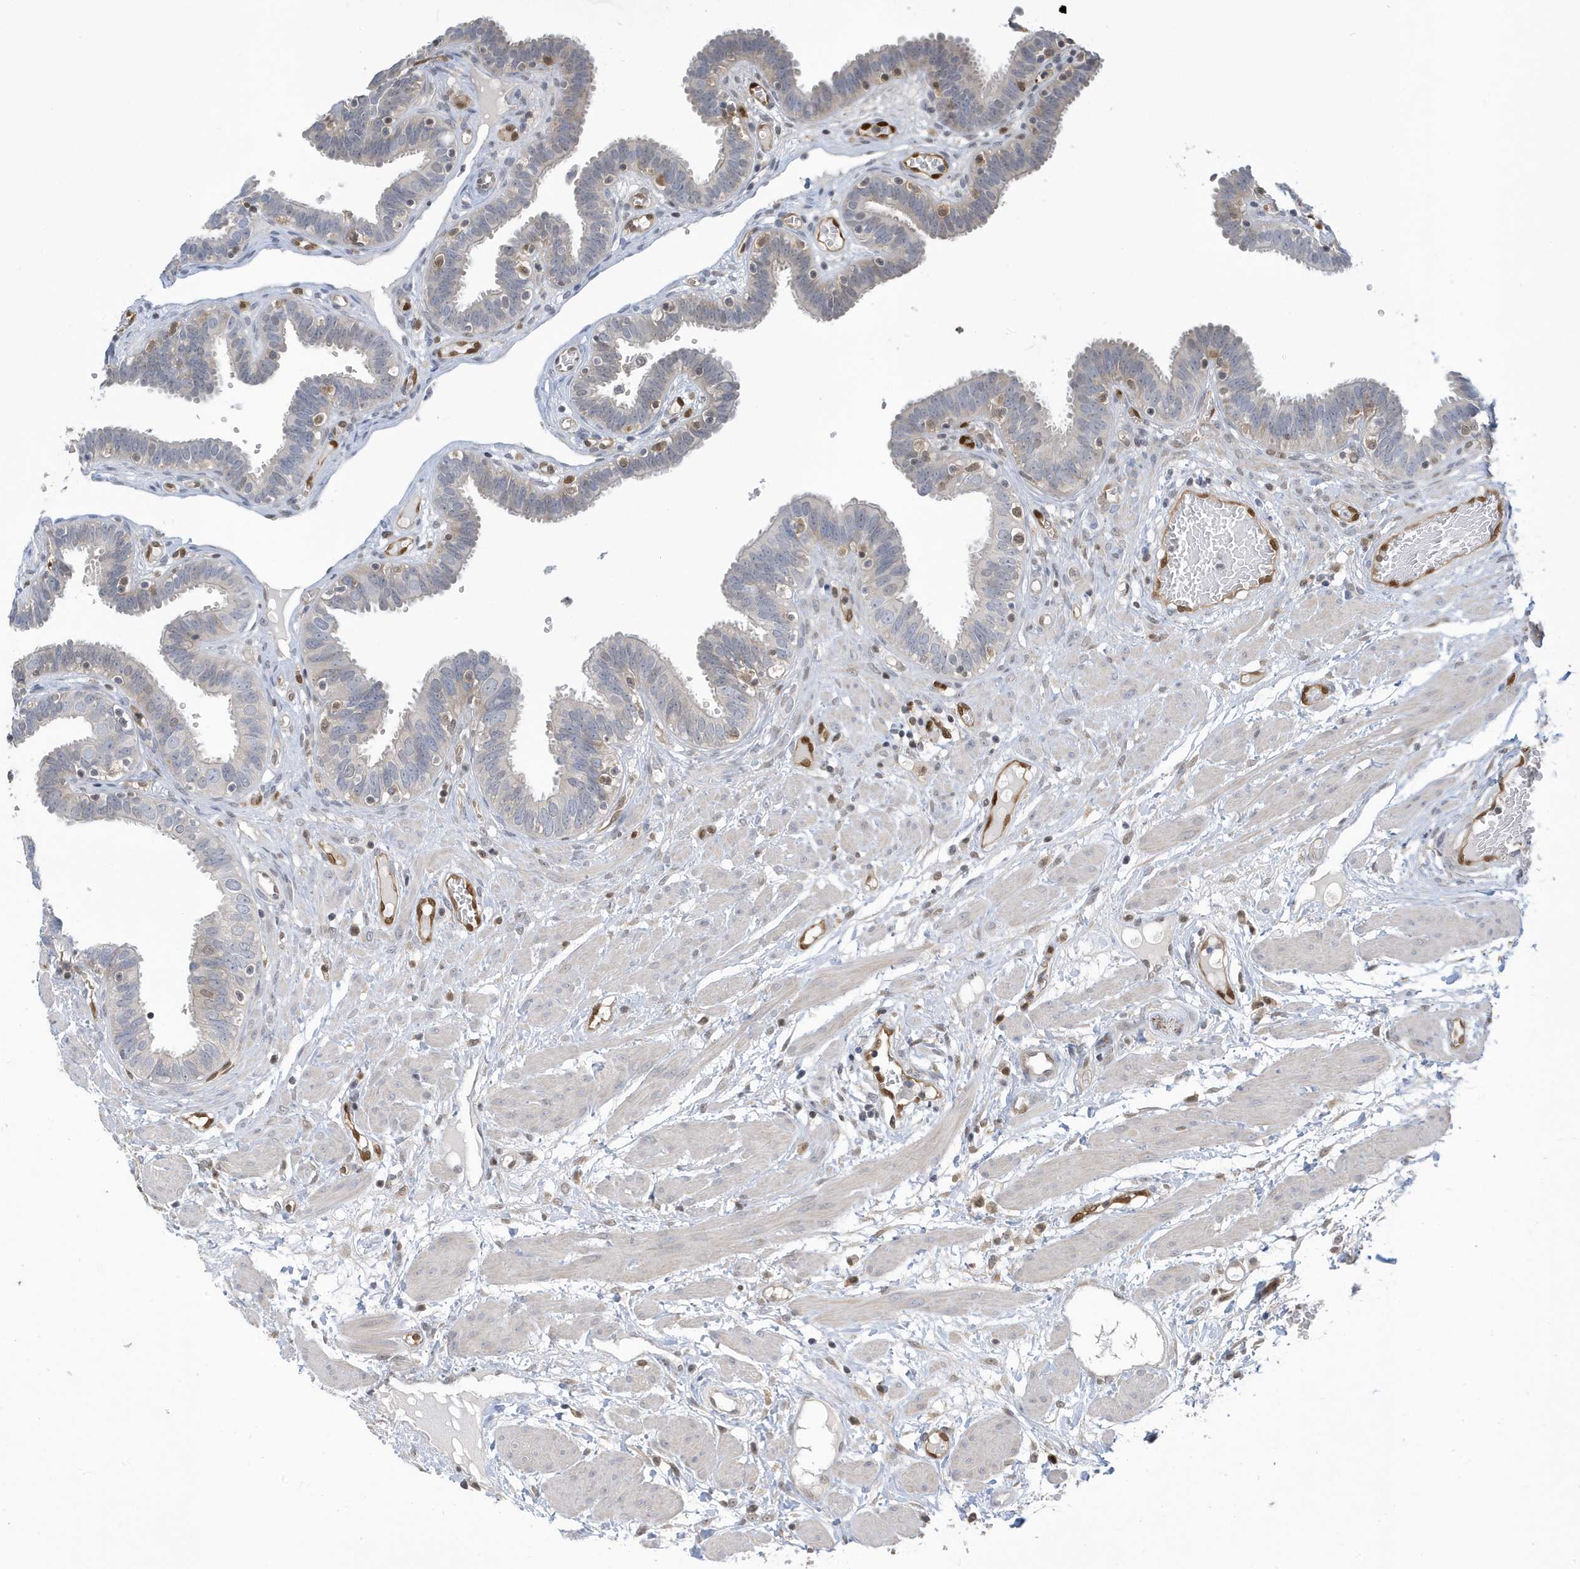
{"staining": {"intensity": "negative", "quantity": "none", "location": "none"}, "tissue": "fallopian tube", "cell_type": "Glandular cells", "image_type": "normal", "snomed": [{"axis": "morphology", "description": "Normal tissue, NOS"}, {"axis": "topography", "description": "Fallopian tube"}, {"axis": "topography", "description": "Placenta"}], "caption": "Immunohistochemistry image of benign fallopian tube: human fallopian tube stained with DAB shows no significant protein positivity in glandular cells.", "gene": "NCOA7", "patient": {"sex": "female", "age": 32}}